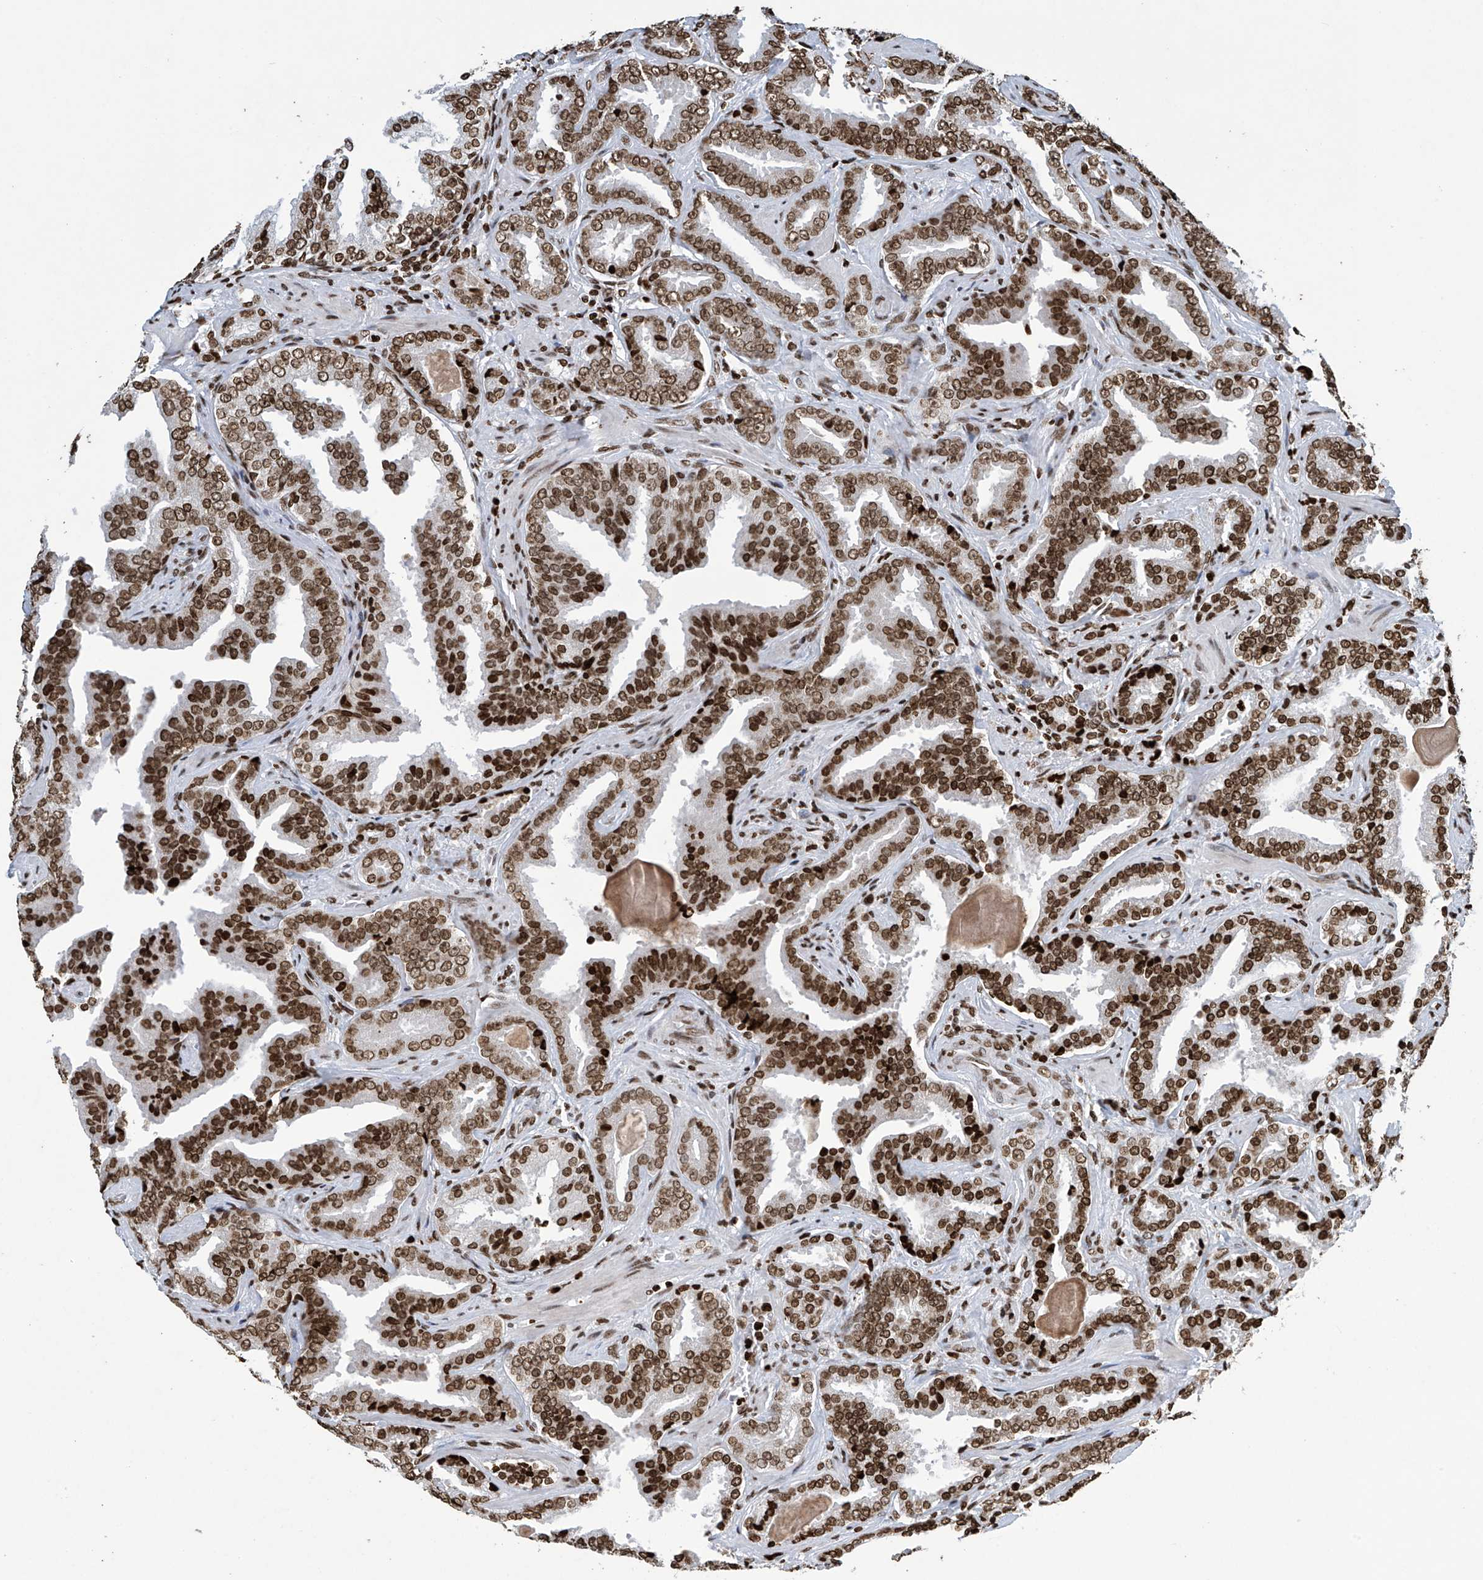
{"staining": {"intensity": "strong", "quantity": ">75%", "location": "nuclear"}, "tissue": "prostate cancer", "cell_type": "Tumor cells", "image_type": "cancer", "snomed": [{"axis": "morphology", "description": "Adenocarcinoma, Low grade"}, {"axis": "topography", "description": "Prostate"}], "caption": "DAB (3,3'-diaminobenzidine) immunohistochemical staining of human prostate adenocarcinoma (low-grade) exhibits strong nuclear protein expression in approximately >75% of tumor cells.", "gene": "H4C16", "patient": {"sex": "male", "age": 60}}